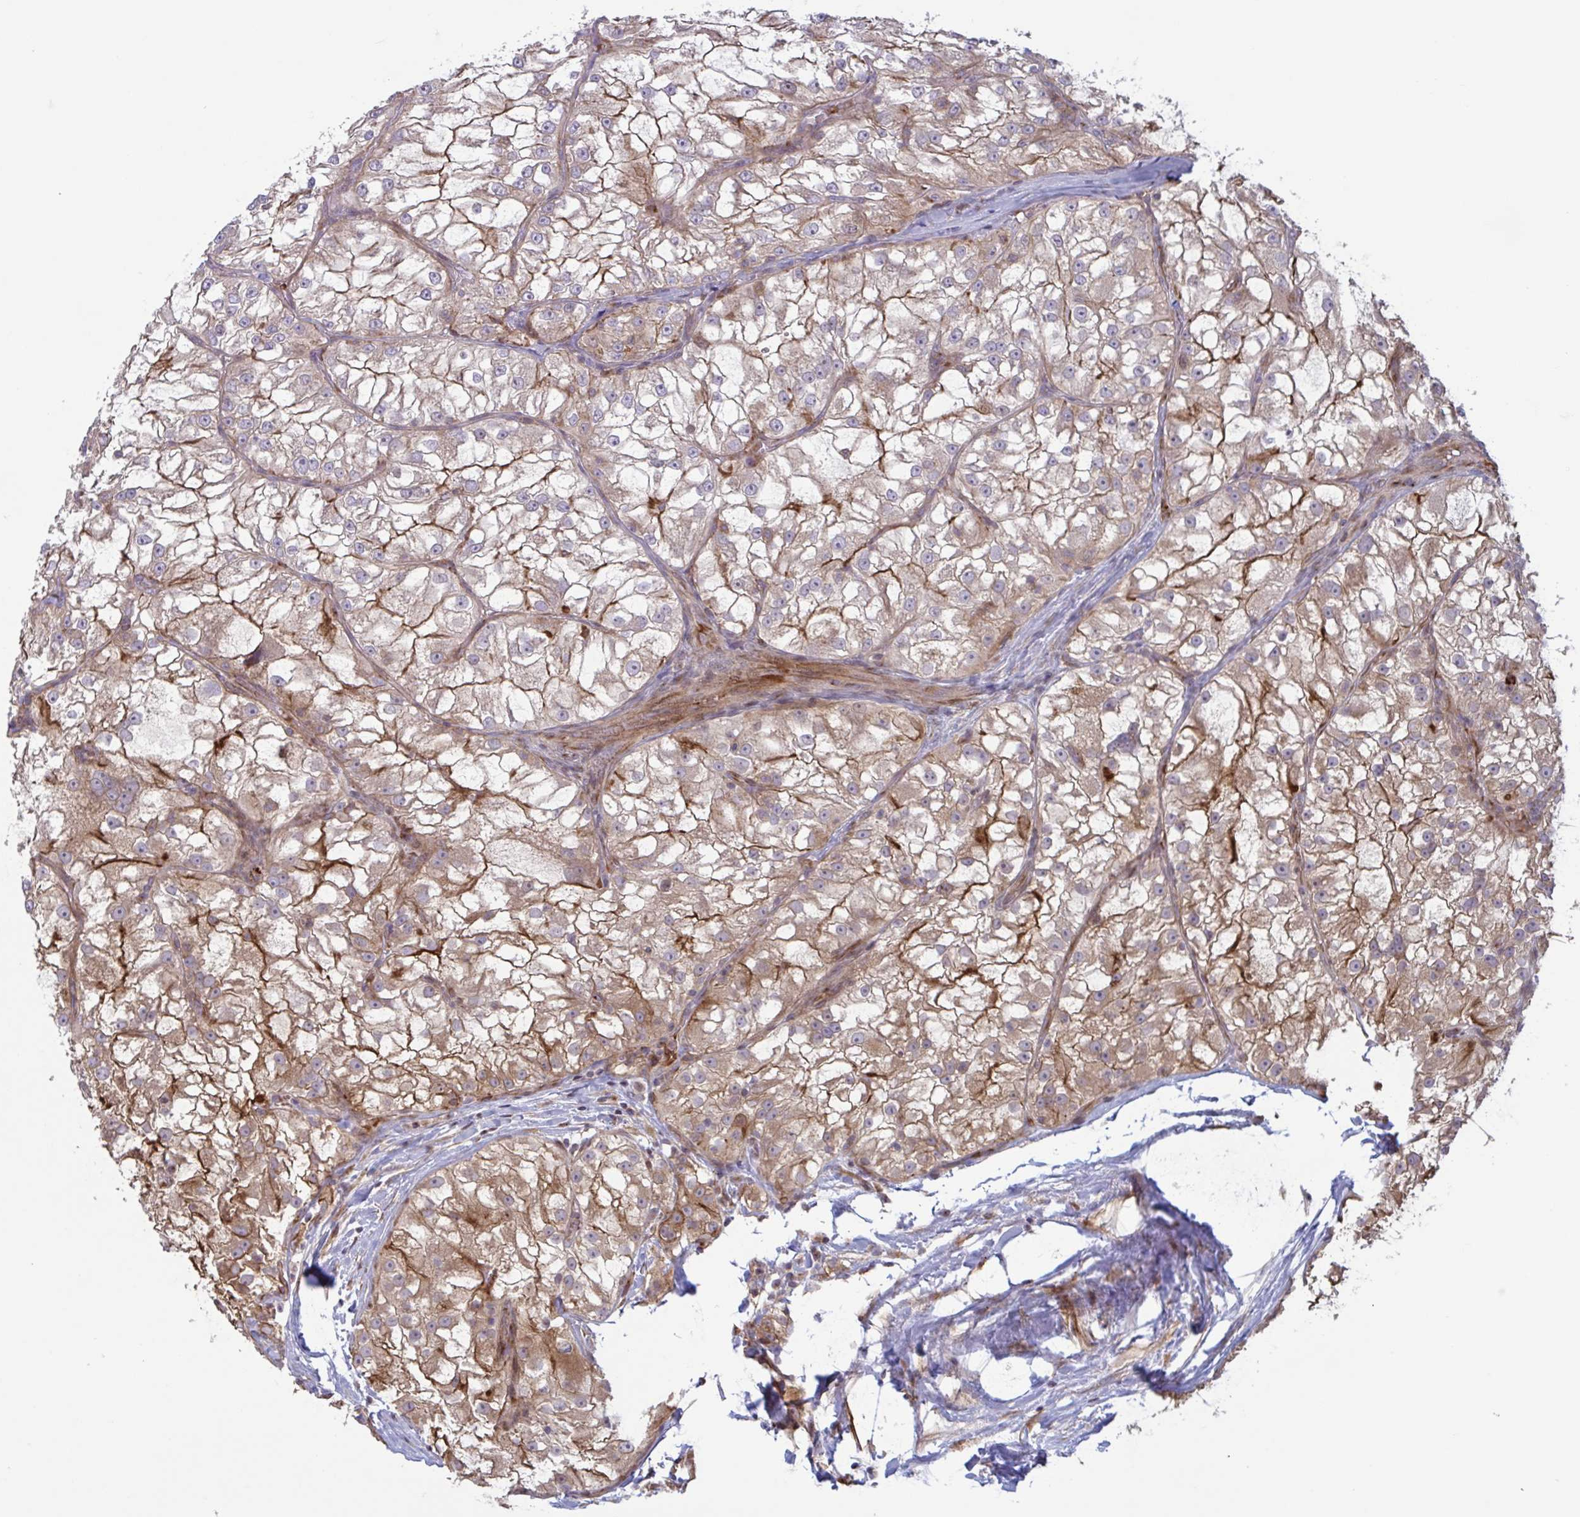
{"staining": {"intensity": "moderate", "quantity": "25%-75%", "location": "cytoplasmic/membranous"}, "tissue": "renal cancer", "cell_type": "Tumor cells", "image_type": "cancer", "snomed": [{"axis": "morphology", "description": "Adenocarcinoma, NOS"}, {"axis": "topography", "description": "Kidney"}], "caption": "The photomicrograph reveals staining of renal adenocarcinoma, revealing moderate cytoplasmic/membranous protein staining (brown color) within tumor cells.", "gene": "IL1R1", "patient": {"sex": "female", "age": 72}}